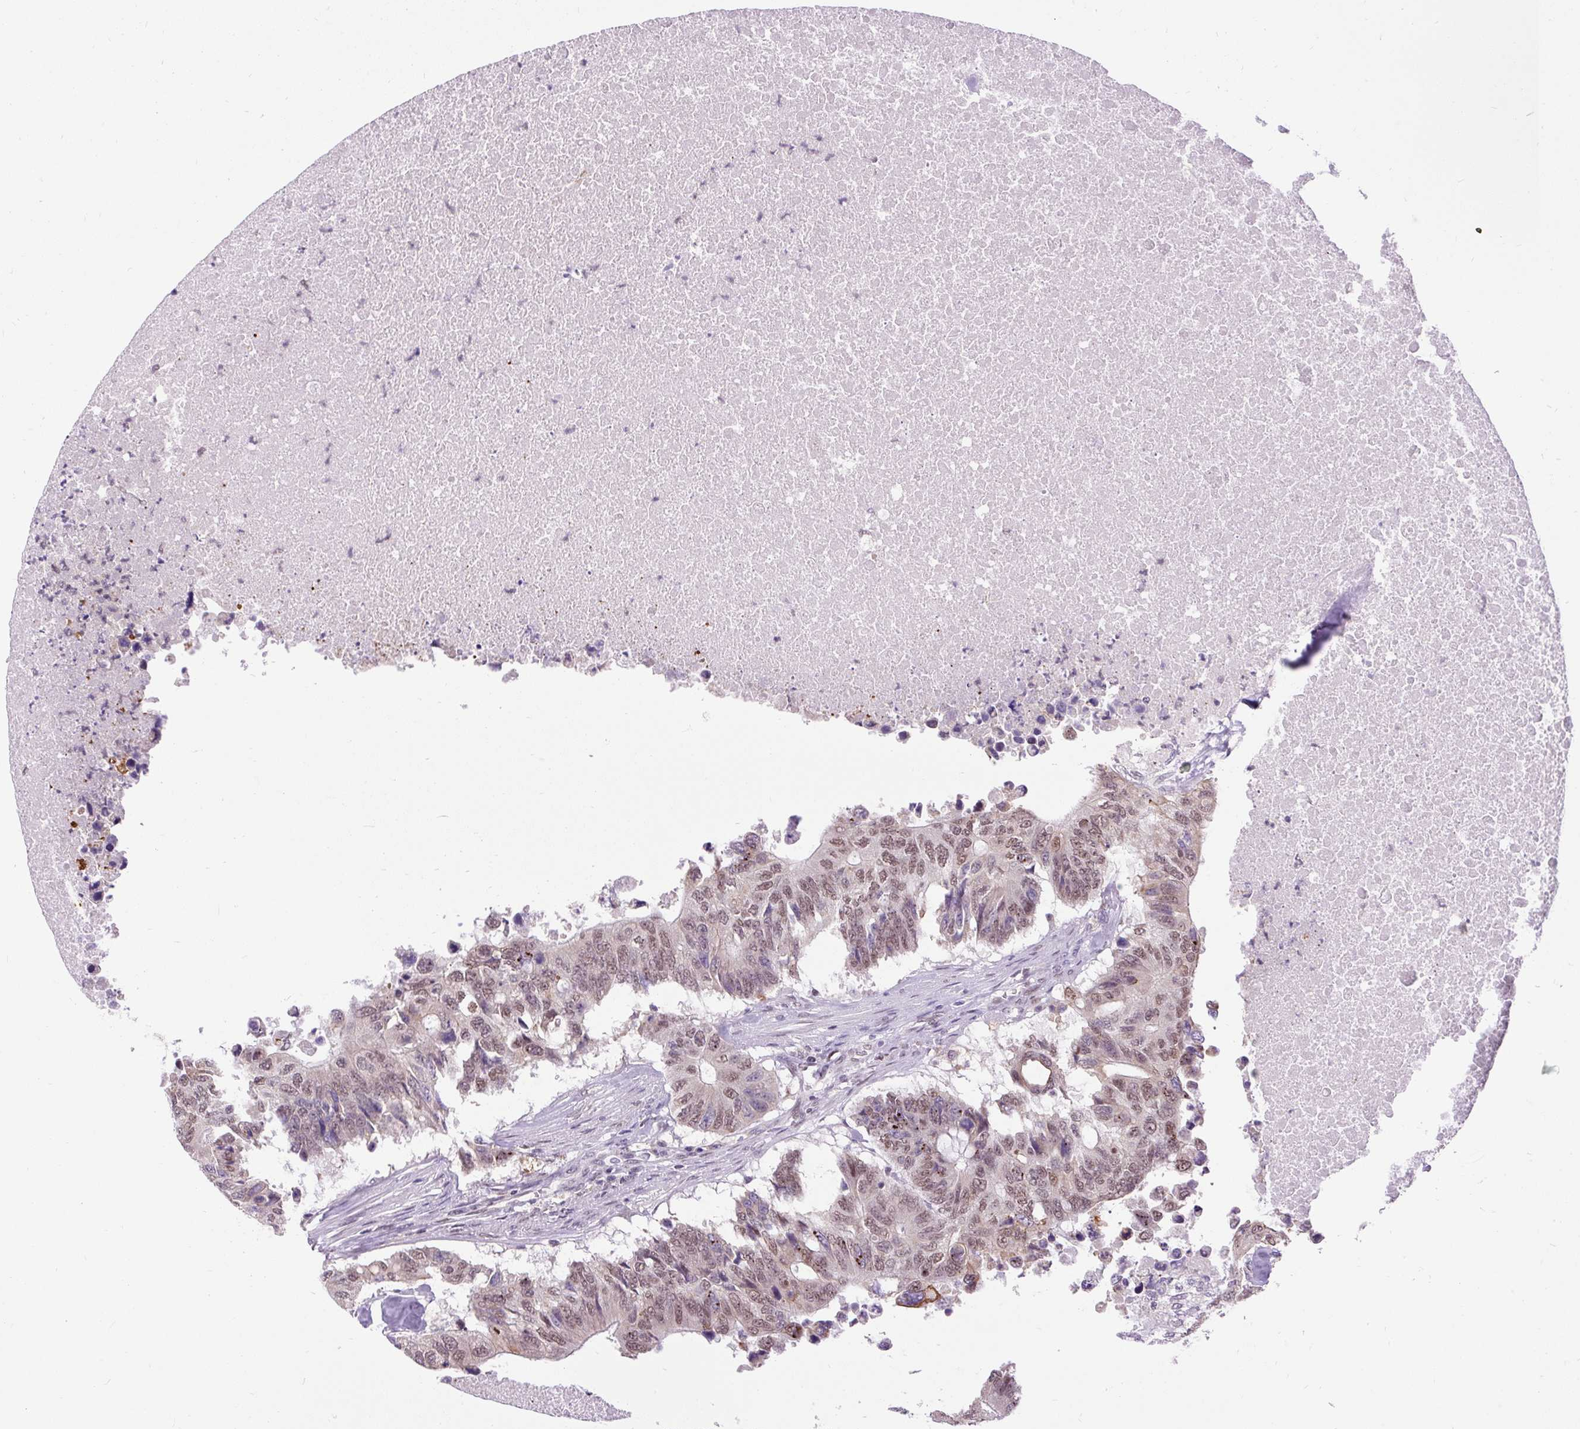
{"staining": {"intensity": "moderate", "quantity": ">75%", "location": "nuclear"}, "tissue": "colorectal cancer", "cell_type": "Tumor cells", "image_type": "cancer", "snomed": [{"axis": "morphology", "description": "Adenocarcinoma, NOS"}, {"axis": "topography", "description": "Colon"}], "caption": "Adenocarcinoma (colorectal) stained with a protein marker displays moderate staining in tumor cells.", "gene": "ZNF672", "patient": {"sex": "male", "age": 71}}